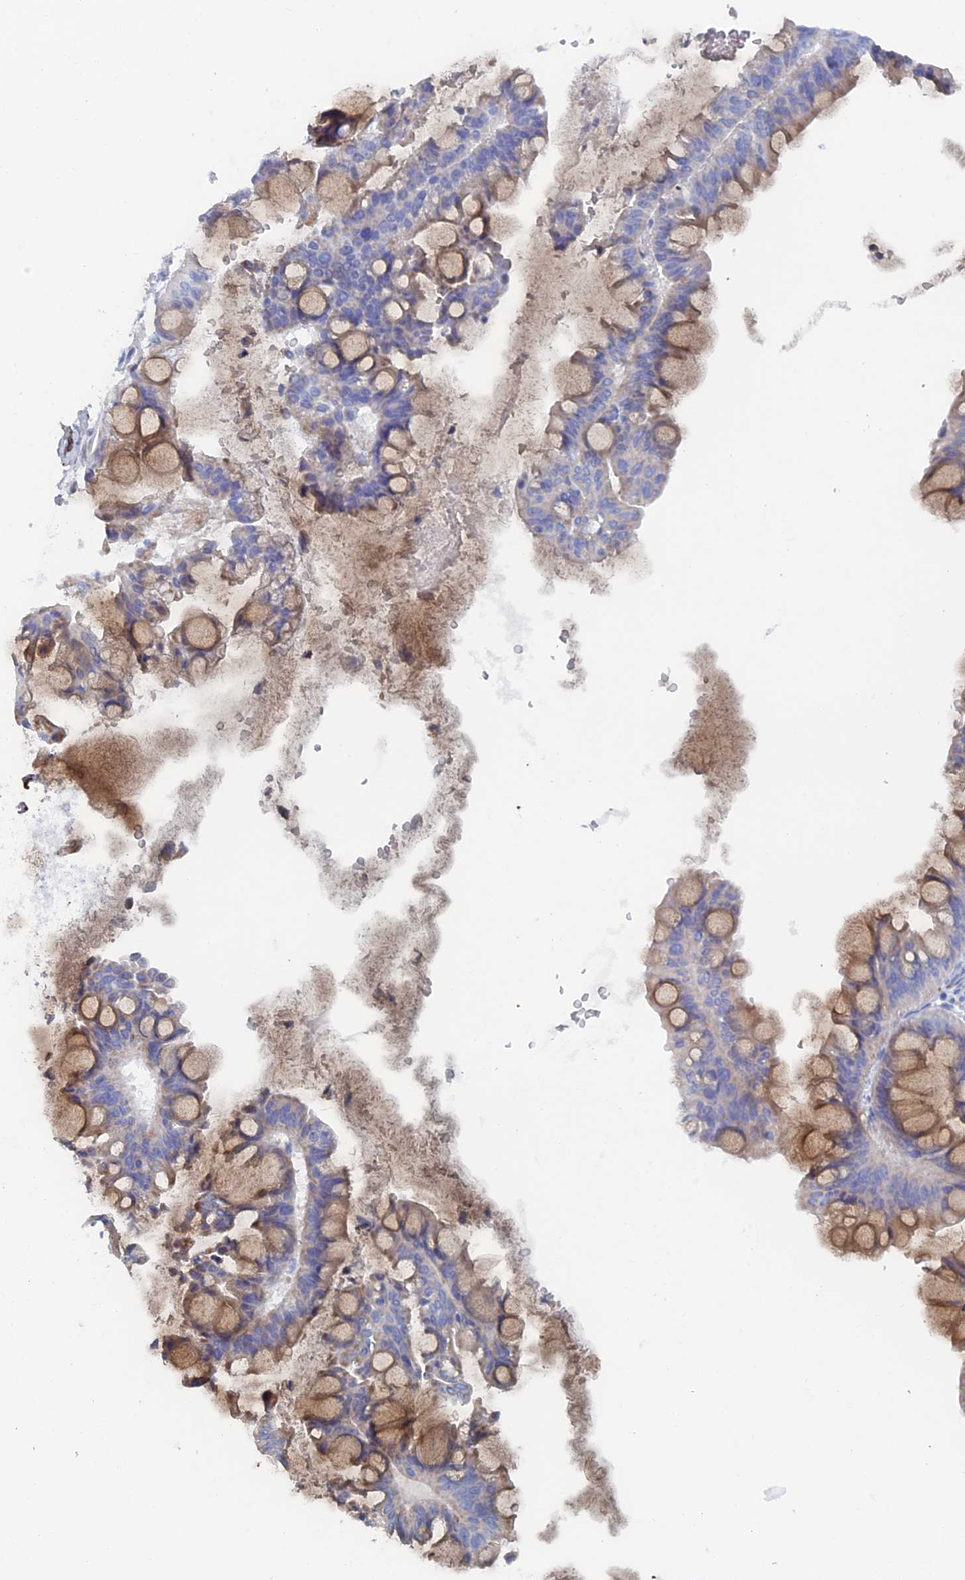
{"staining": {"intensity": "weak", "quantity": "25%-75%", "location": "cytoplasmic/membranous"}, "tissue": "ovarian cancer", "cell_type": "Tumor cells", "image_type": "cancer", "snomed": [{"axis": "morphology", "description": "Cystadenocarcinoma, mucinous, NOS"}, {"axis": "topography", "description": "Ovary"}], "caption": "Immunohistochemistry (IHC) photomicrograph of neoplastic tissue: ovarian cancer stained using immunohistochemistry (IHC) displays low levels of weak protein expression localized specifically in the cytoplasmic/membranous of tumor cells, appearing as a cytoplasmic/membranous brown color.", "gene": "COG7", "patient": {"sex": "female", "age": 73}}